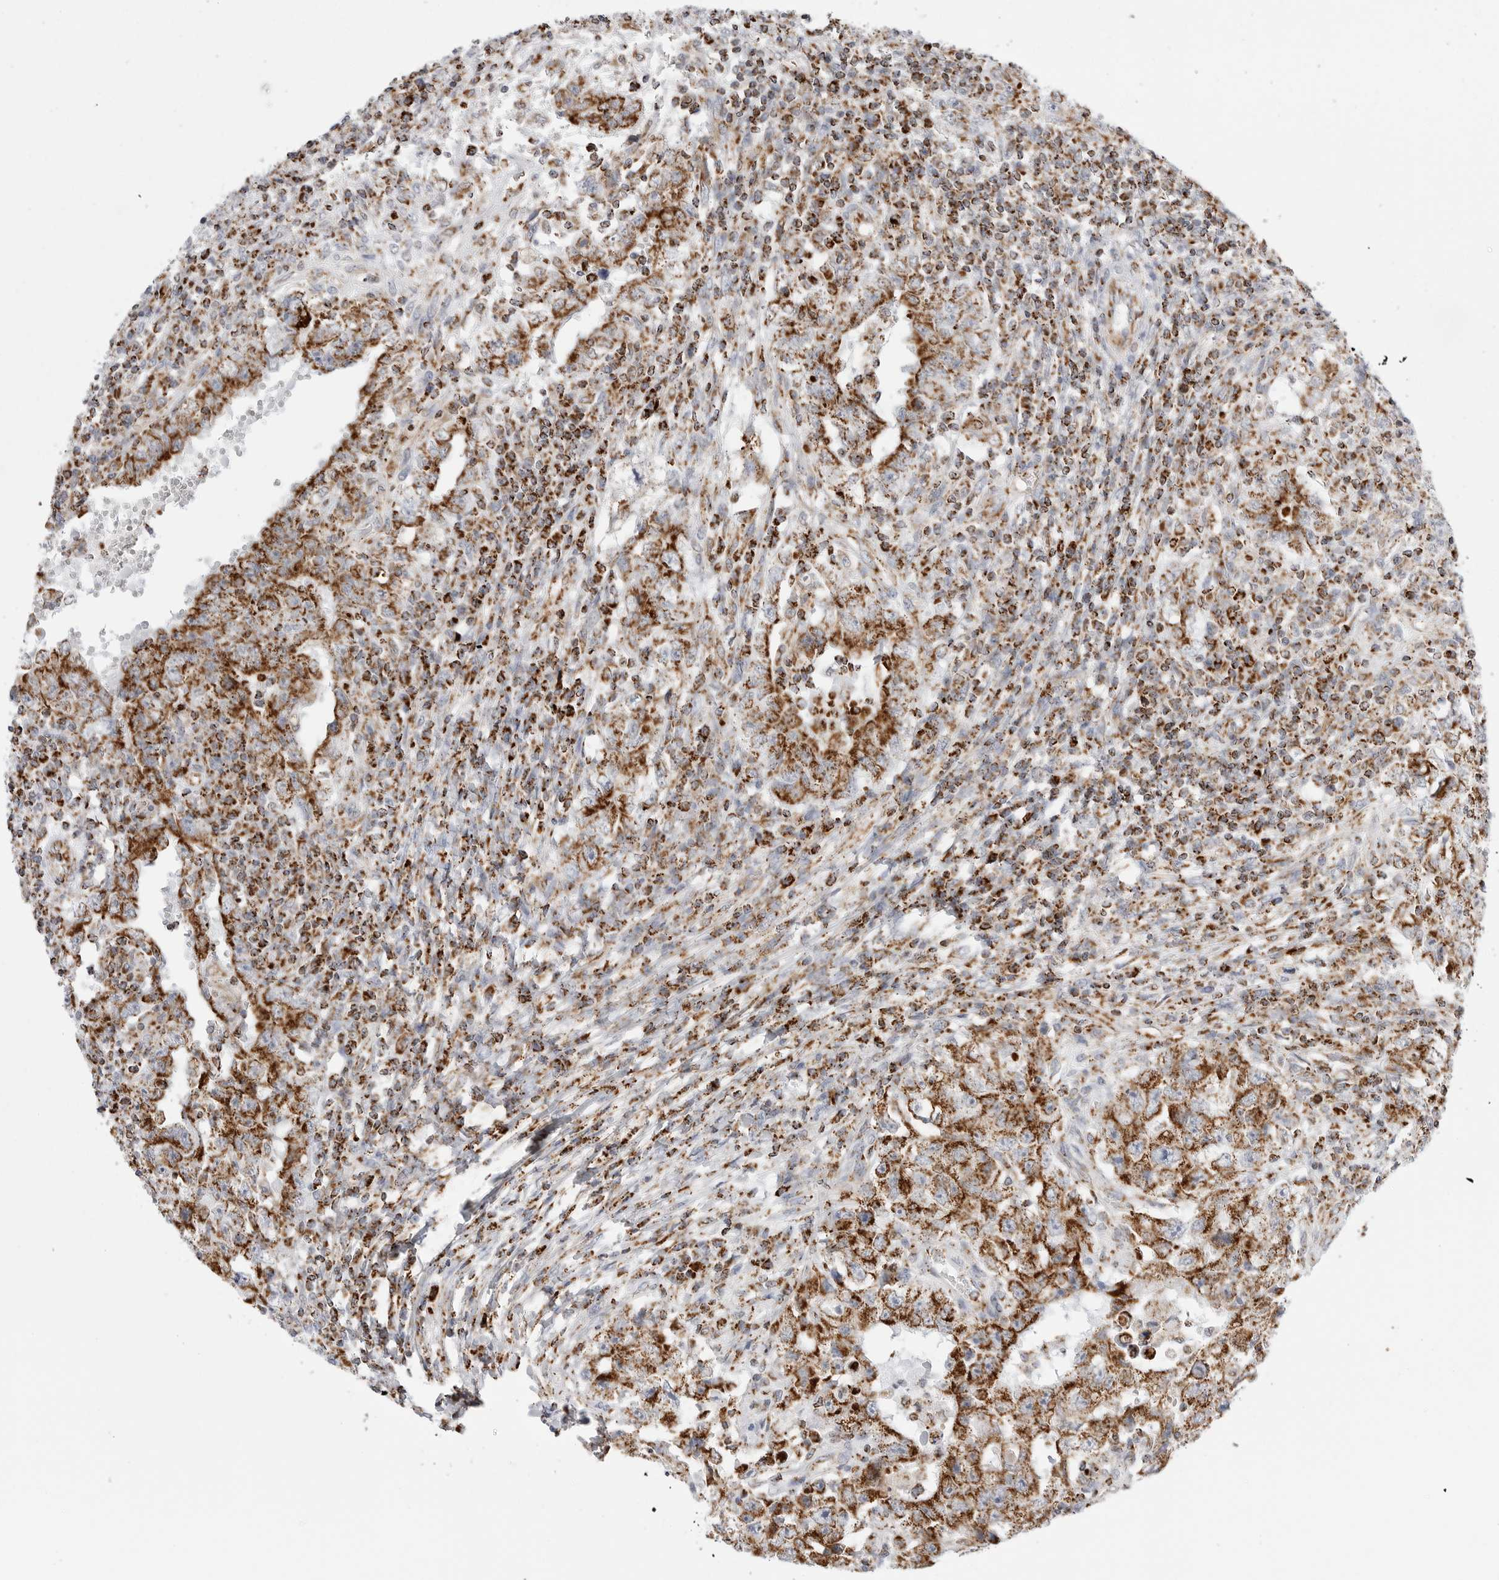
{"staining": {"intensity": "moderate", "quantity": ">75%", "location": "cytoplasmic/membranous"}, "tissue": "testis cancer", "cell_type": "Tumor cells", "image_type": "cancer", "snomed": [{"axis": "morphology", "description": "Carcinoma, Embryonal, NOS"}, {"axis": "topography", "description": "Testis"}], "caption": "Moderate cytoplasmic/membranous staining is appreciated in approximately >75% of tumor cells in testis cancer (embryonal carcinoma).", "gene": "ATP5IF1", "patient": {"sex": "male", "age": 26}}